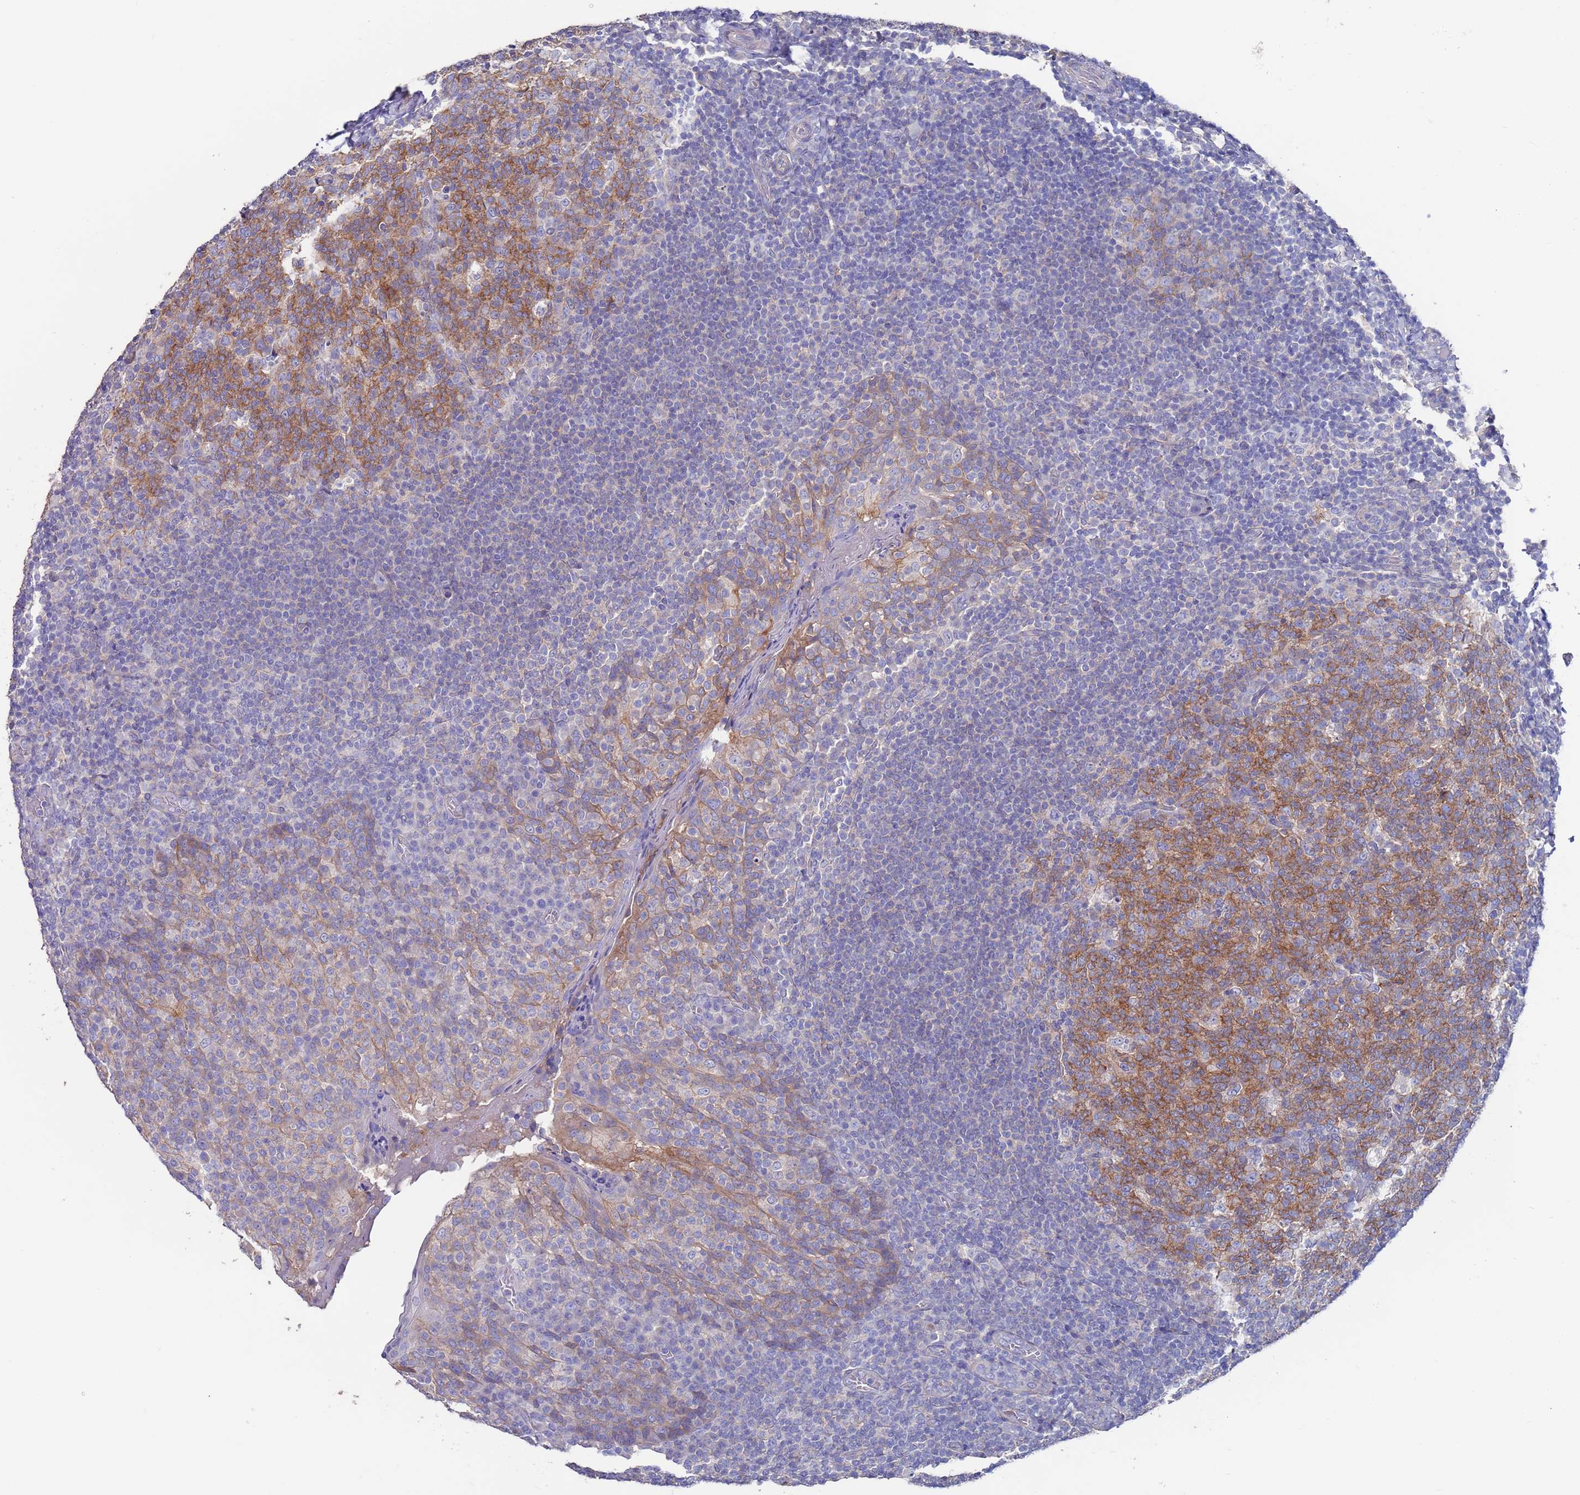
{"staining": {"intensity": "moderate", "quantity": "25%-75%", "location": "cytoplasmic/membranous"}, "tissue": "tonsil", "cell_type": "Germinal center cells", "image_type": "normal", "snomed": [{"axis": "morphology", "description": "Normal tissue, NOS"}, {"axis": "topography", "description": "Tonsil"}], "caption": "This is a photomicrograph of immunohistochemistry staining of unremarkable tonsil, which shows moderate staining in the cytoplasmic/membranous of germinal center cells.", "gene": "KRTCAP3", "patient": {"sex": "female", "age": 19}}